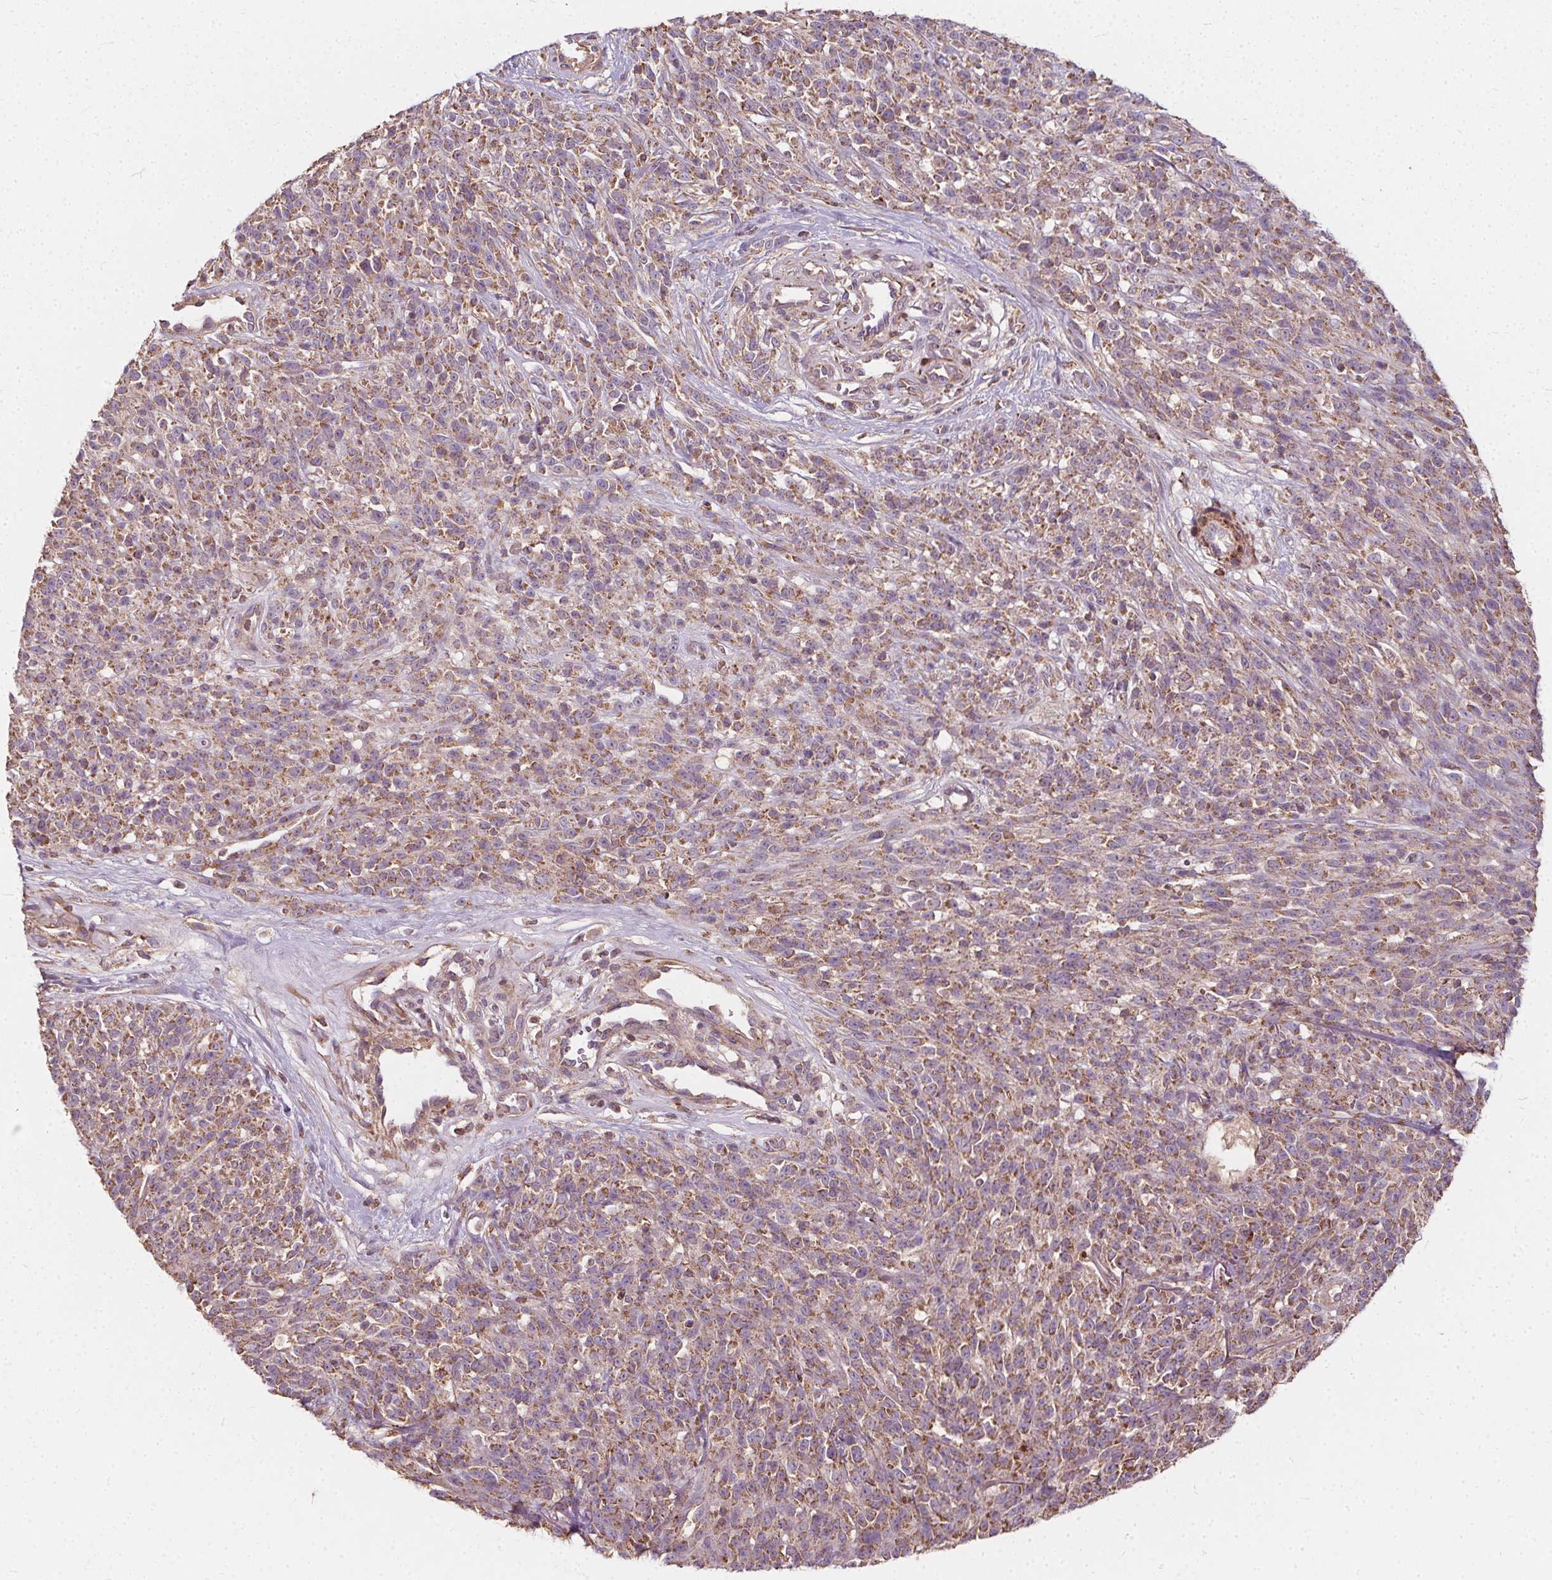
{"staining": {"intensity": "moderate", "quantity": ">75%", "location": "cytoplasmic/membranous"}, "tissue": "melanoma", "cell_type": "Tumor cells", "image_type": "cancer", "snomed": [{"axis": "morphology", "description": "Malignant melanoma, NOS"}, {"axis": "topography", "description": "Skin"}, {"axis": "topography", "description": "Skin of trunk"}], "caption": "Melanoma stained with immunohistochemistry (IHC) exhibits moderate cytoplasmic/membranous staining in approximately >75% of tumor cells.", "gene": "ORAI2", "patient": {"sex": "male", "age": 74}}